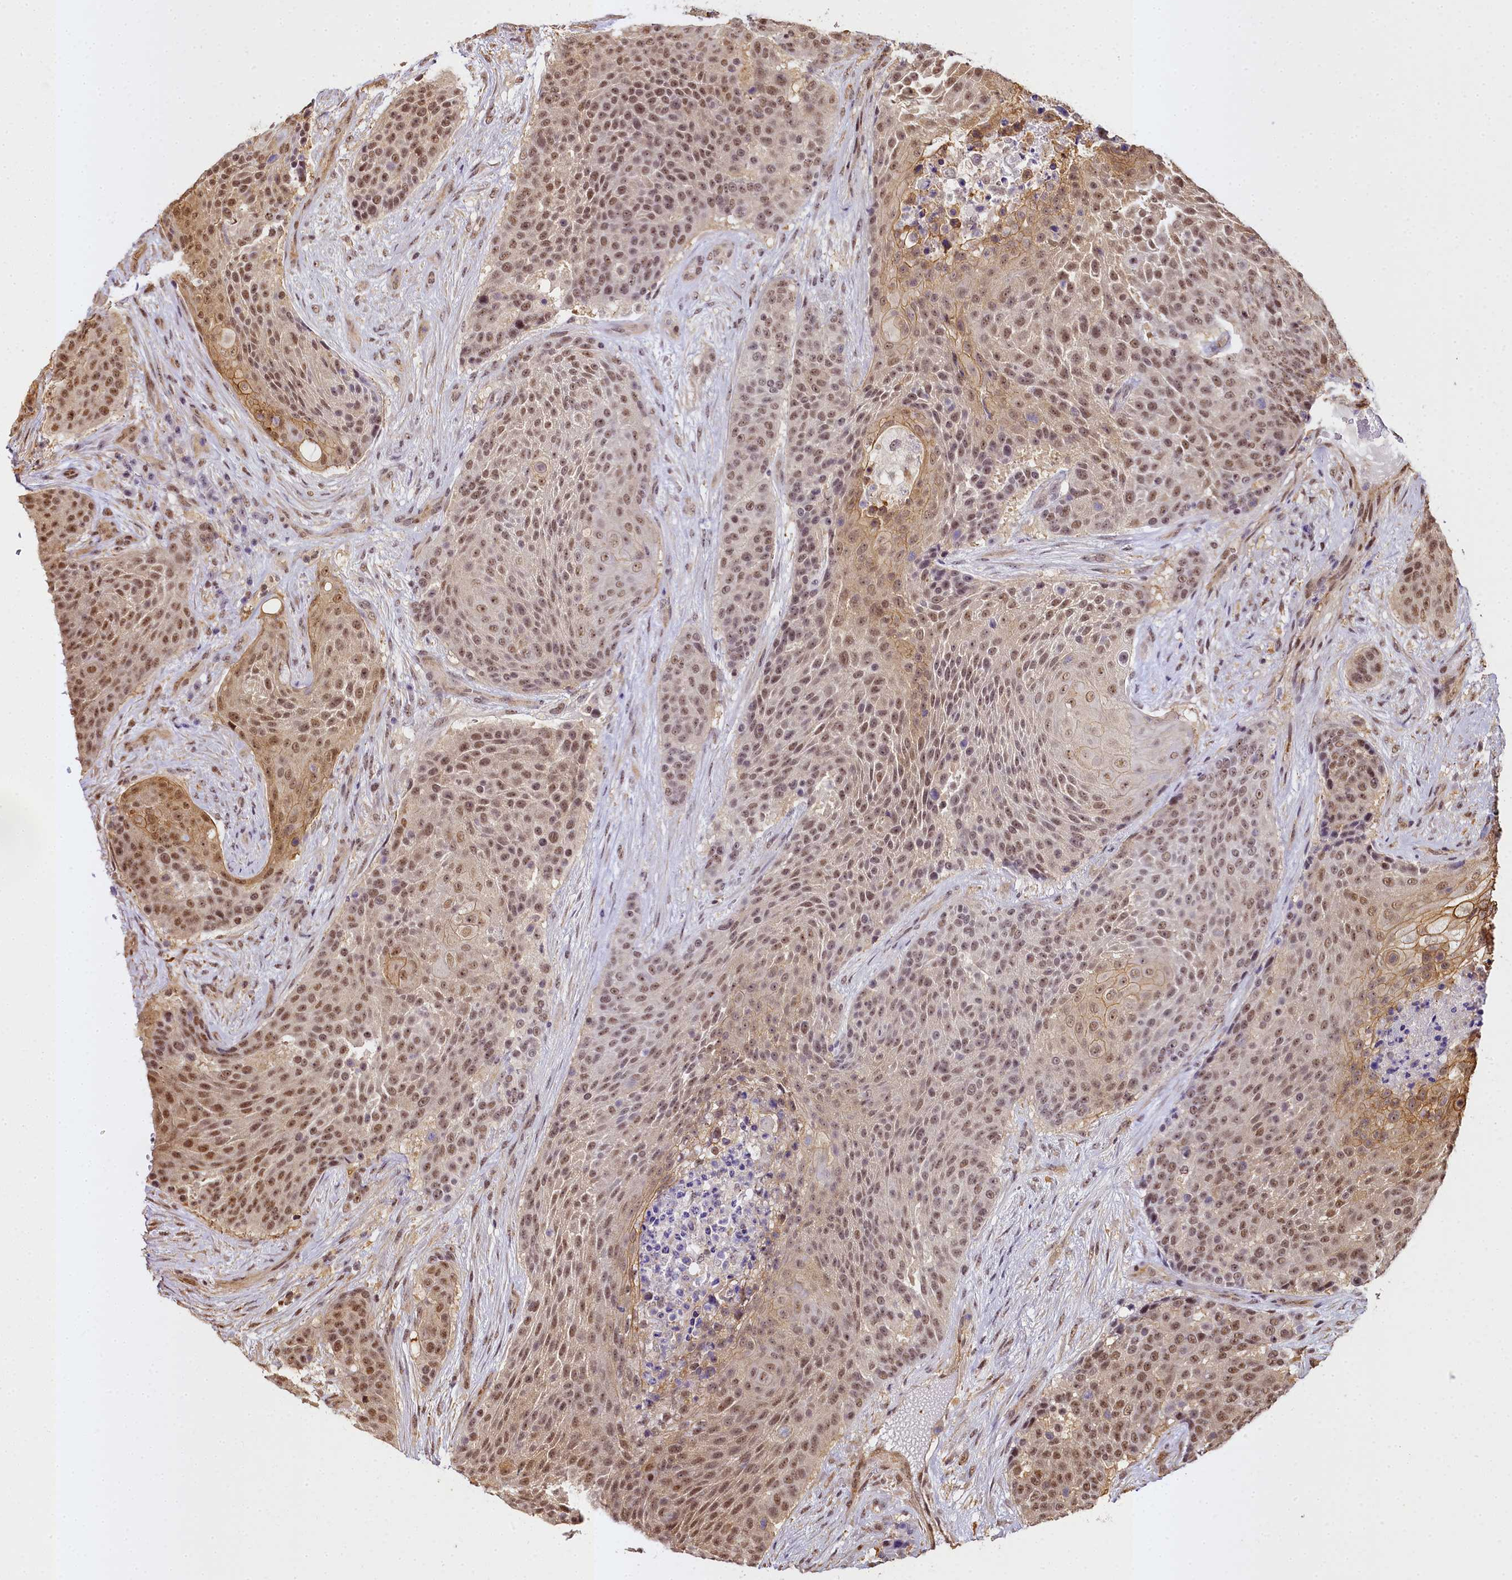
{"staining": {"intensity": "moderate", "quantity": ">75%", "location": "cytoplasmic/membranous,nuclear"}, "tissue": "urothelial cancer", "cell_type": "Tumor cells", "image_type": "cancer", "snomed": [{"axis": "morphology", "description": "Urothelial carcinoma, High grade"}, {"axis": "topography", "description": "Urinary bladder"}], "caption": "Immunohistochemical staining of human urothelial carcinoma (high-grade) reveals moderate cytoplasmic/membranous and nuclear protein expression in about >75% of tumor cells.", "gene": "PPP4C", "patient": {"sex": "female", "age": 63}}